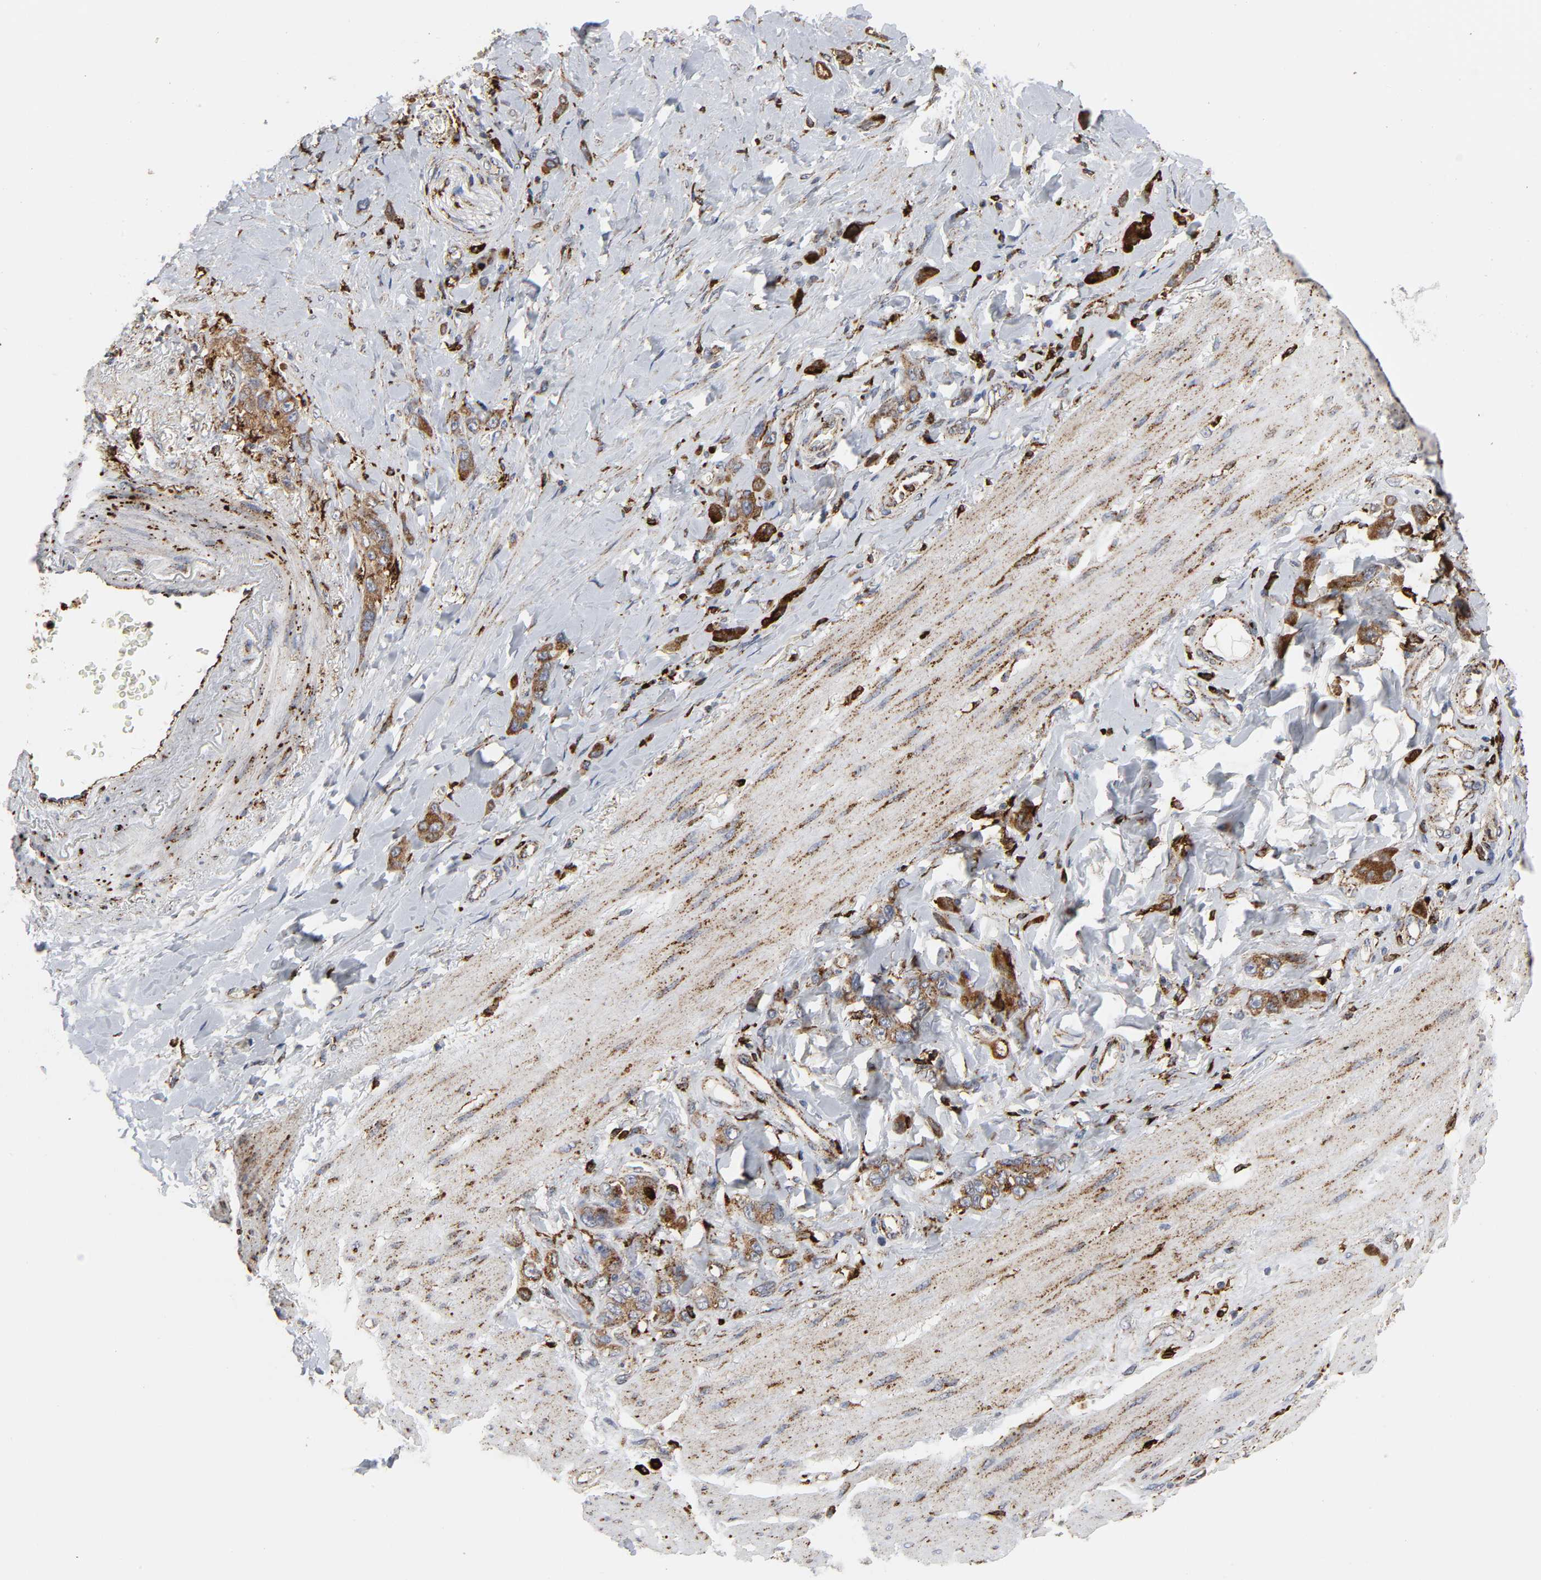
{"staining": {"intensity": "strong", "quantity": "25%-75%", "location": "cytoplasmic/membranous"}, "tissue": "stomach cancer", "cell_type": "Tumor cells", "image_type": "cancer", "snomed": [{"axis": "morphology", "description": "Normal tissue, NOS"}, {"axis": "morphology", "description": "Adenocarcinoma, NOS"}, {"axis": "topography", "description": "Stomach"}], "caption": "Human stomach adenocarcinoma stained with a brown dye demonstrates strong cytoplasmic/membranous positive staining in approximately 25%-75% of tumor cells.", "gene": "PSAP", "patient": {"sex": "male", "age": 82}}